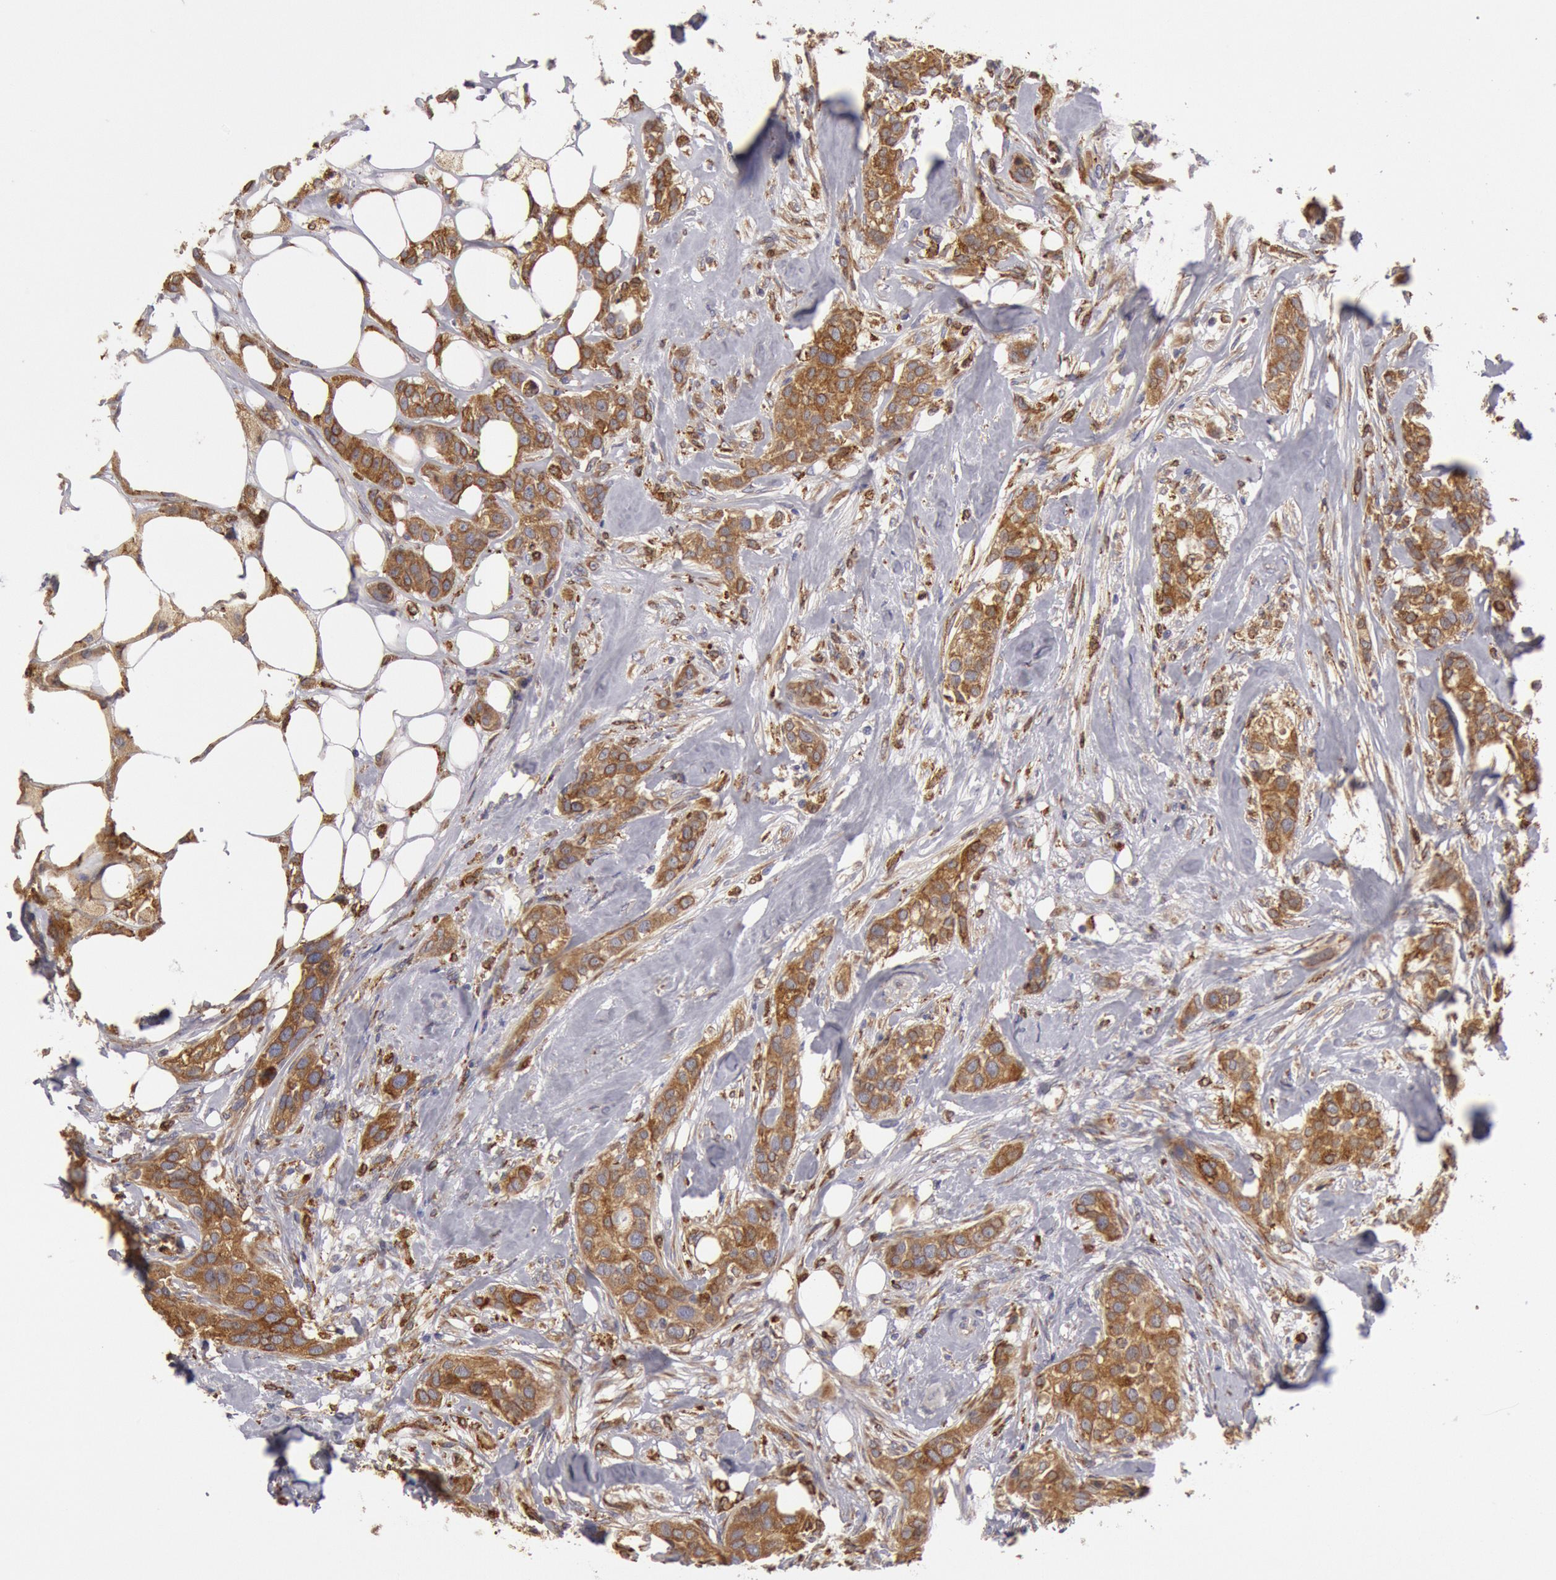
{"staining": {"intensity": "moderate", "quantity": ">75%", "location": "cytoplasmic/membranous"}, "tissue": "breast cancer", "cell_type": "Tumor cells", "image_type": "cancer", "snomed": [{"axis": "morphology", "description": "Duct carcinoma"}, {"axis": "topography", "description": "Breast"}], "caption": "Moderate cytoplasmic/membranous positivity is identified in approximately >75% of tumor cells in intraductal carcinoma (breast).", "gene": "ERP44", "patient": {"sex": "female", "age": 45}}